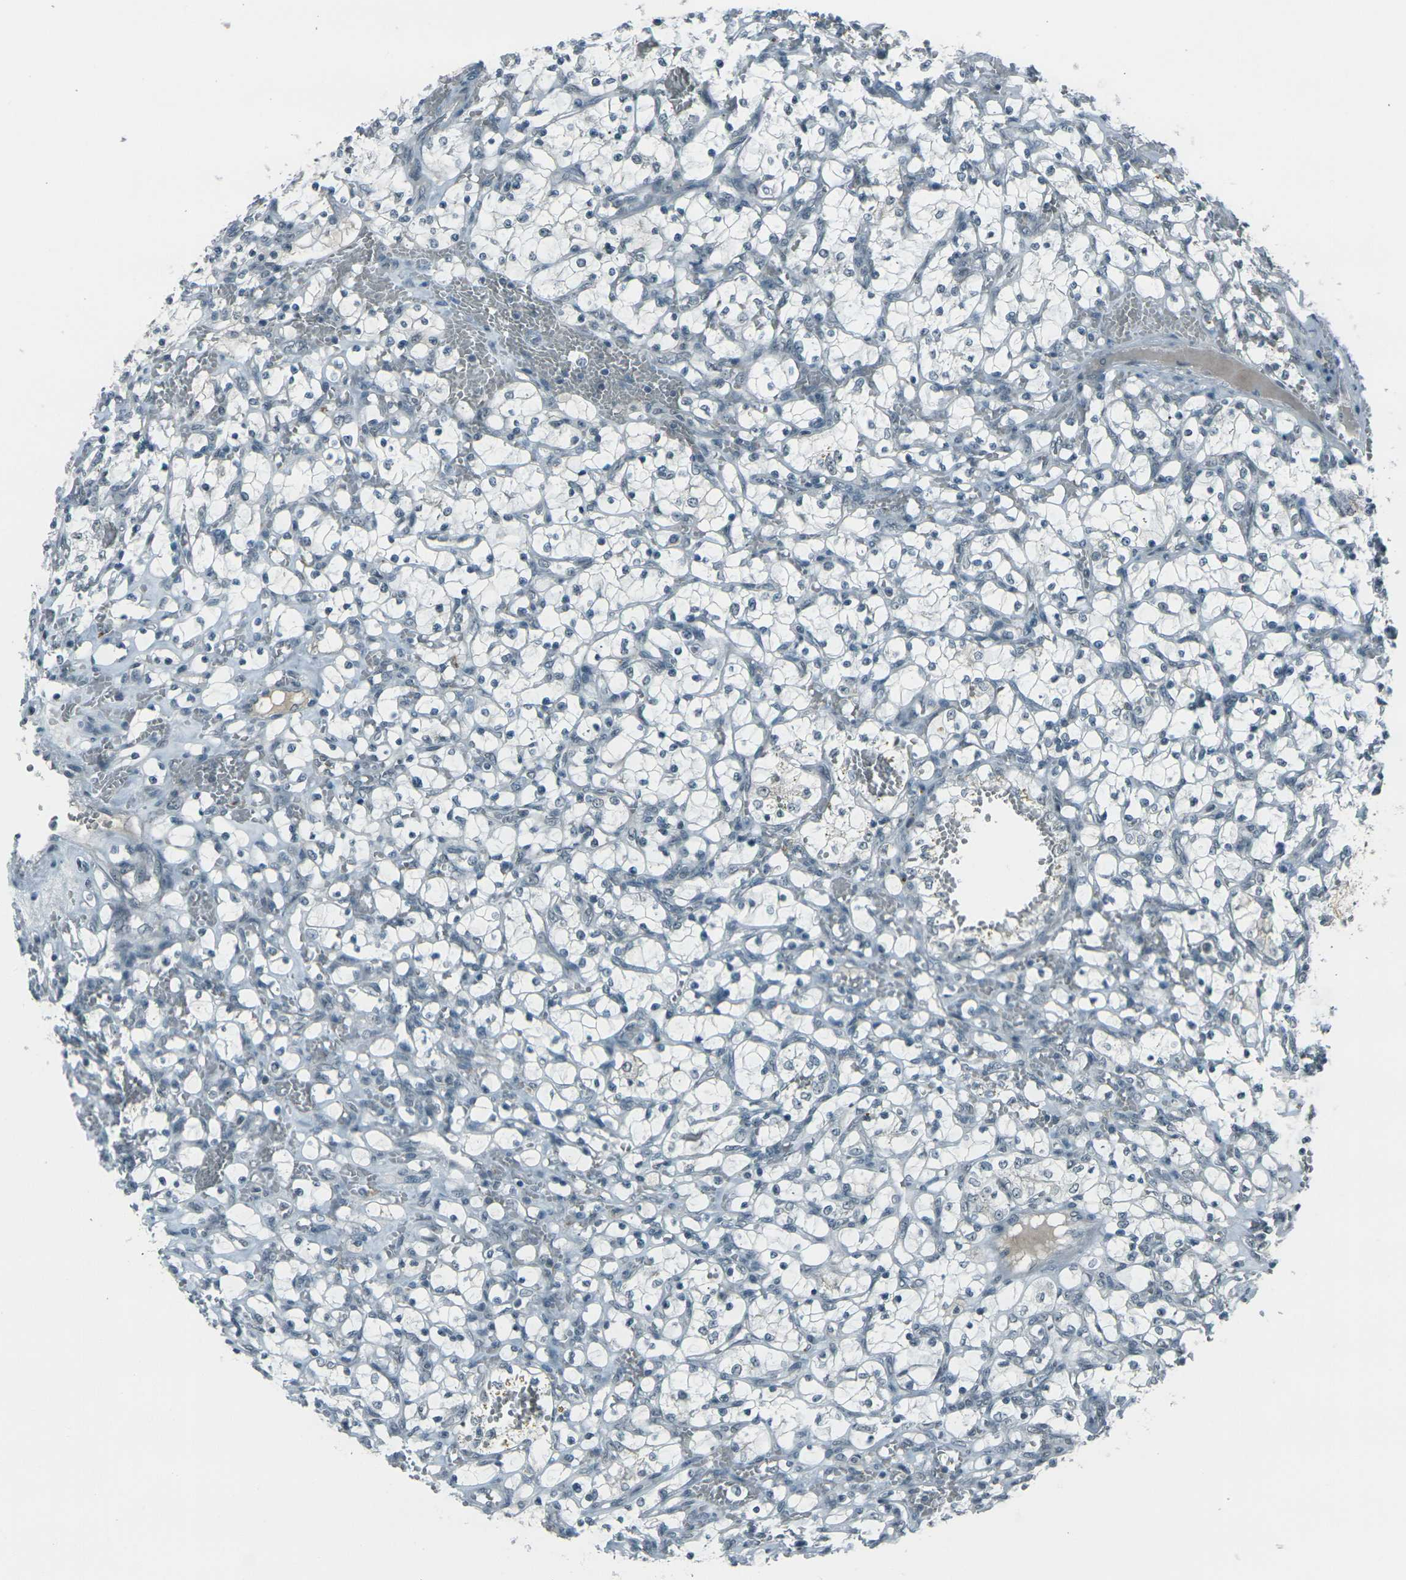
{"staining": {"intensity": "negative", "quantity": "none", "location": "none"}, "tissue": "renal cancer", "cell_type": "Tumor cells", "image_type": "cancer", "snomed": [{"axis": "morphology", "description": "Adenocarcinoma, NOS"}, {"axis": "topography", "description": "Kidney"}], "caption": "Immunohistochemical staining of renal cancer exhibits no significant positivity in tumor cells.", "gene": "GPR19", "patient": {"sex": "female", "age": 69}}